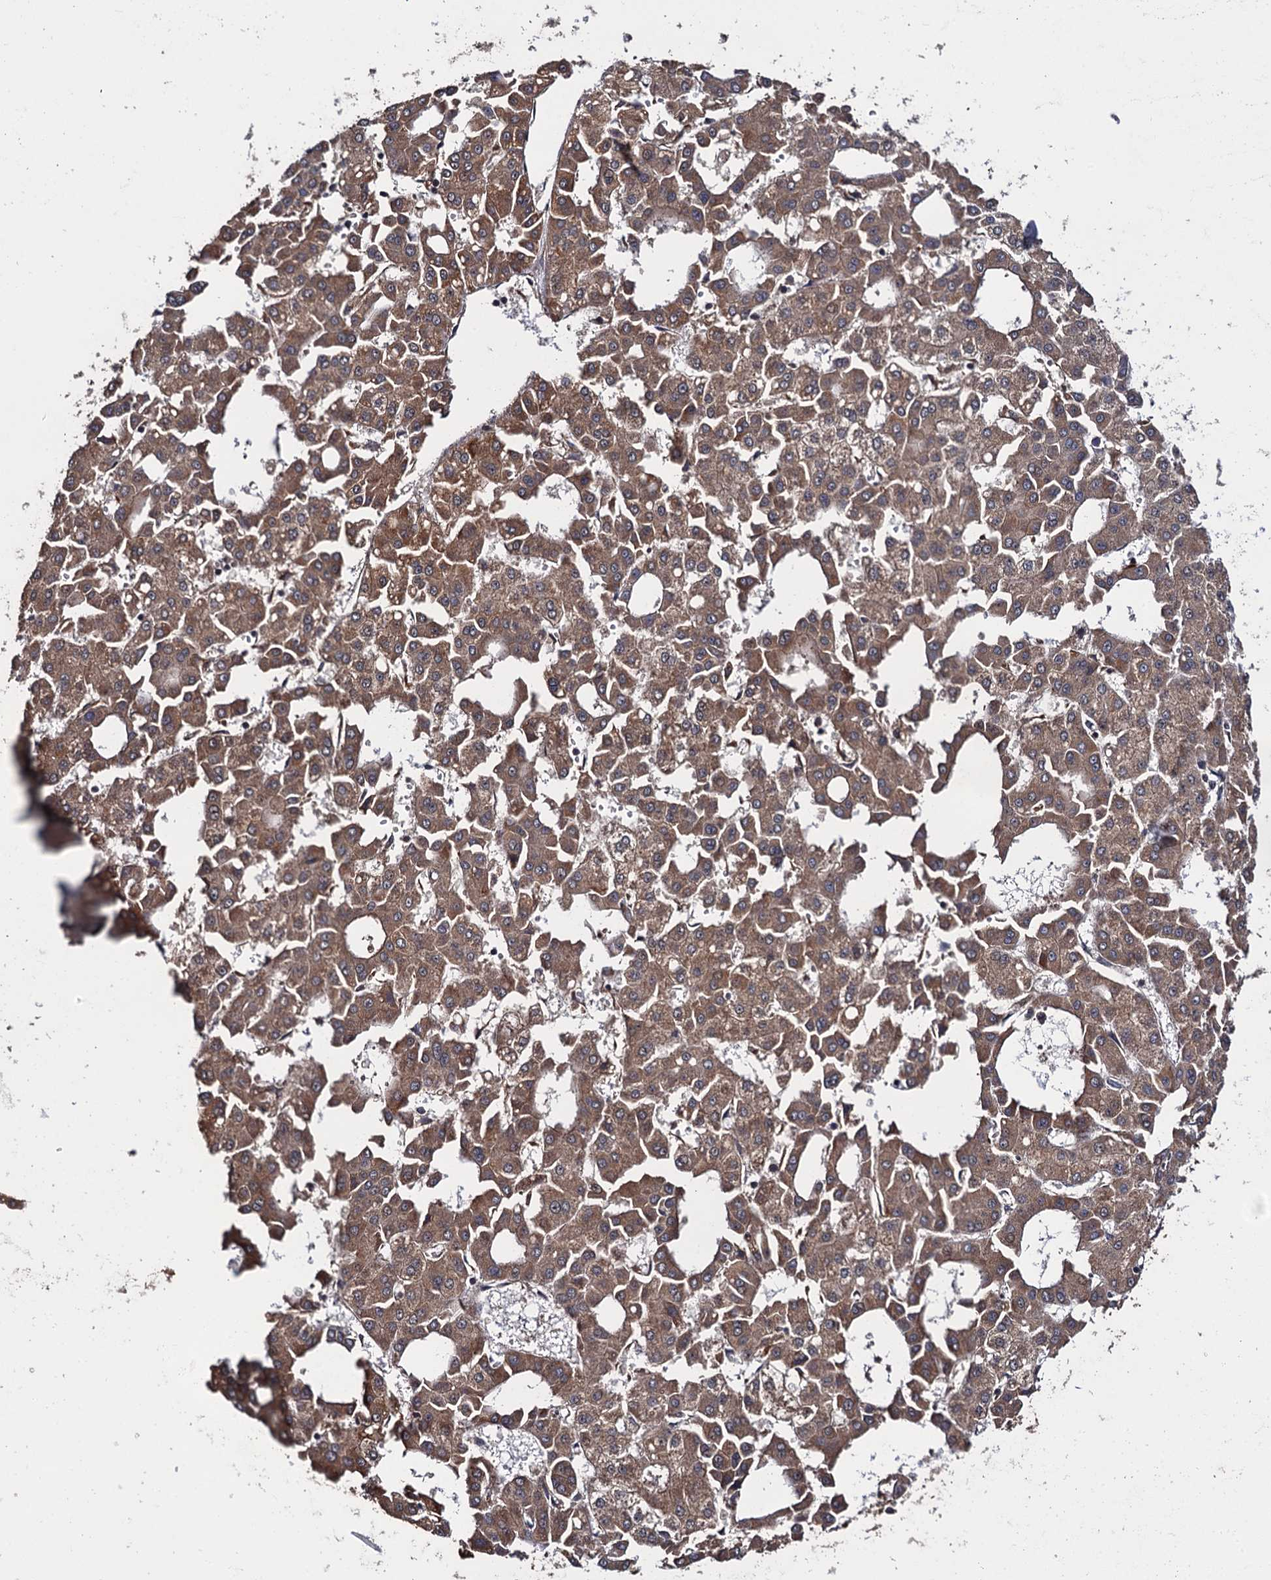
{"staining": {"intensity": "moderate", "quantity": ">75%", "location": "cytoplasmic/membranous"}, "tissue": "liver cancer", "cell_type": "Tumor cells", "image_type": "cancer", "snomed": [{"axis": "morphology", "description": "Carcinoma, Hepatocellular, NOS"}, {"axis": "topography", "description": "Liver"}], "caption": "Moderate cytoplasmic/membranous staining for a protein is identified in approximately >75% of tumor cells of liver hepatocellular carcinoma using IHC.", "gene": "FSIP1", "patient": {"sex": "male", "age": 47}}